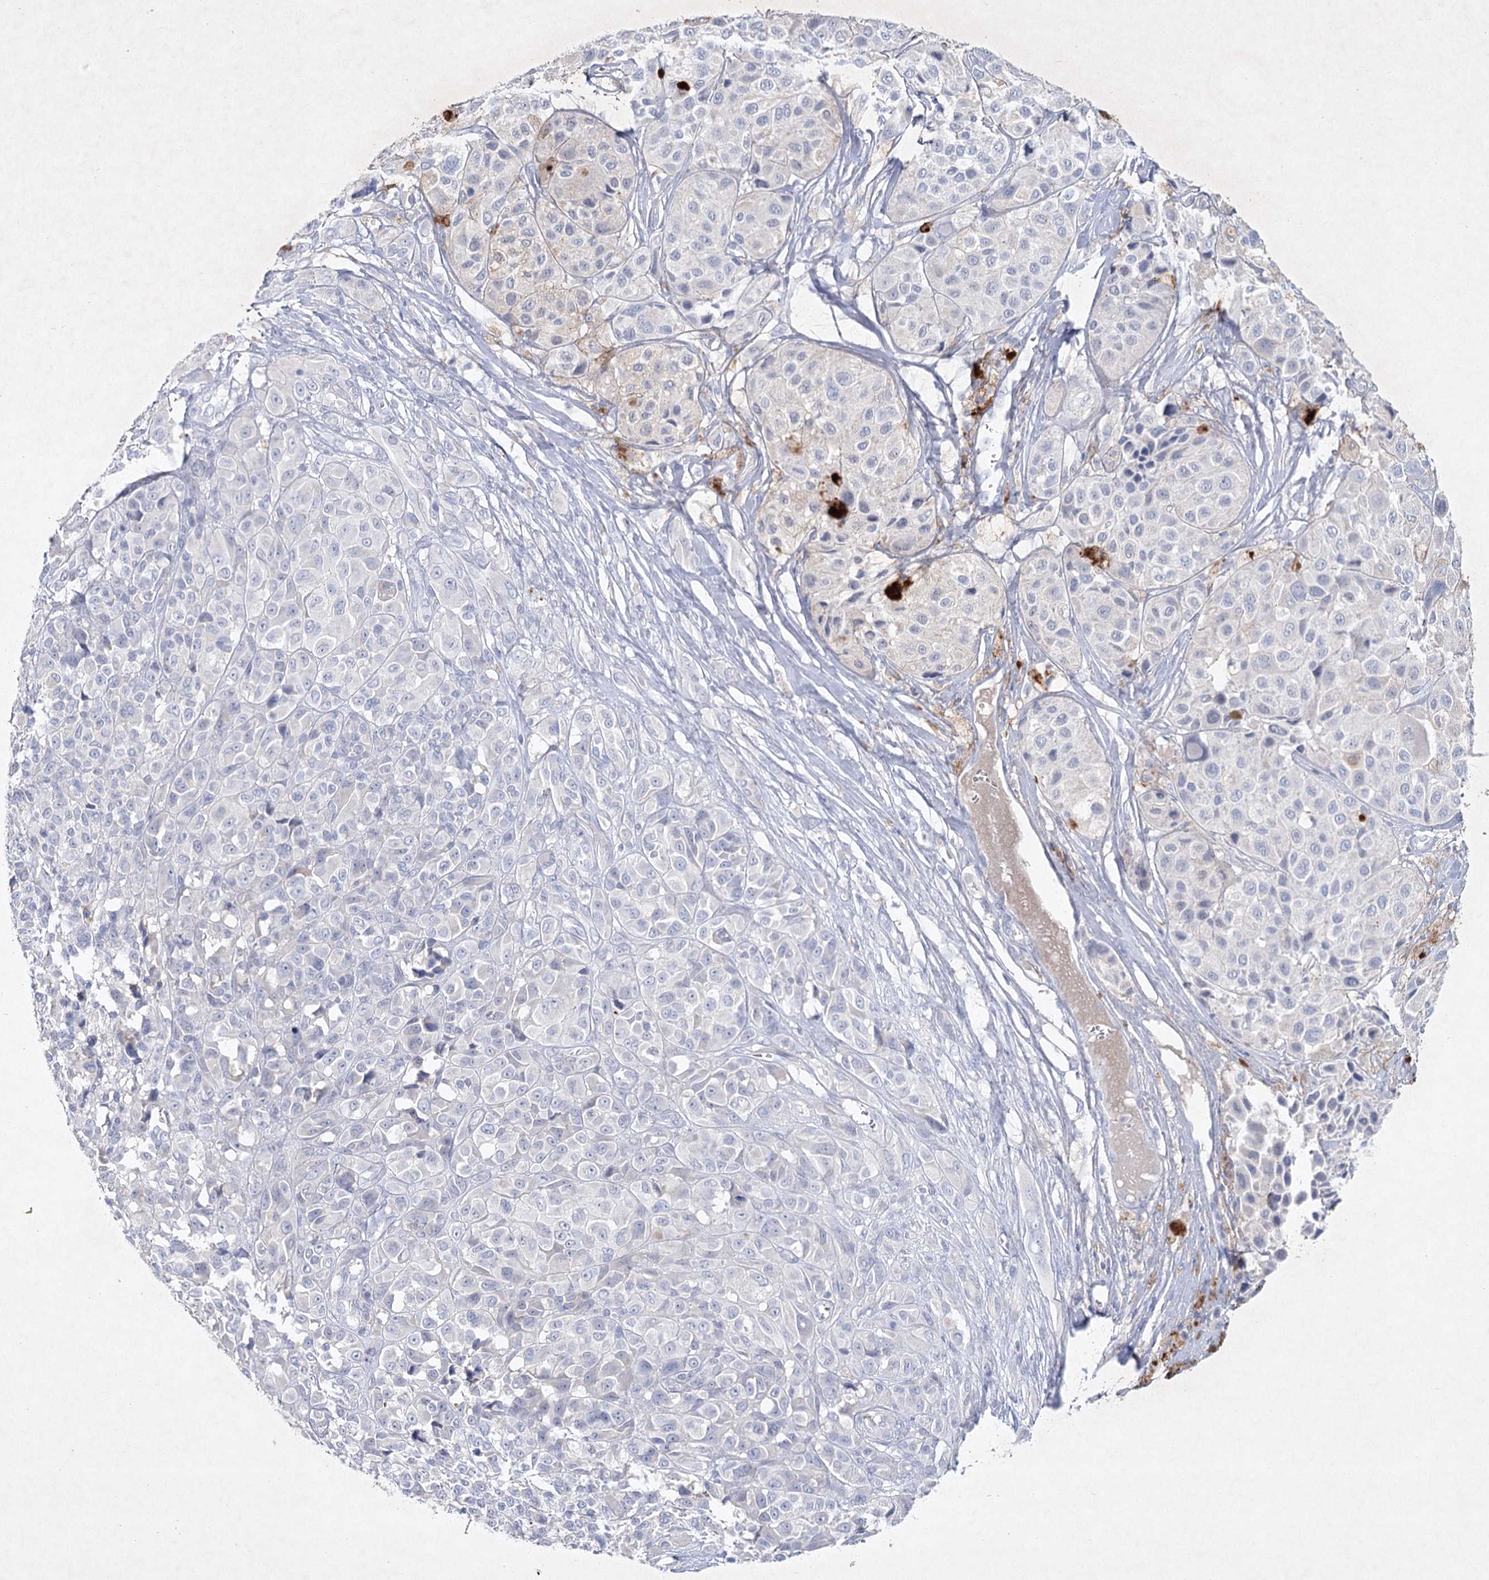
{"staining": {"intensity": "negative", "quantity": "none", "location": "none"}, "tissue": "melanoma", "cell_type": "Tumor cells", "image_type": "cancer", "snomed": [{"axis": "morphology", "description": "Malignant melanoma, NOS"}, {"axis": "topography", "description": "Skin of trunk"}], "caption": "Photomicrograph shows no protein positivity in tumor cells of melanoma tissue.", "gene": "MAP3K13", "patient": {"sex": "male", "age": 71}}